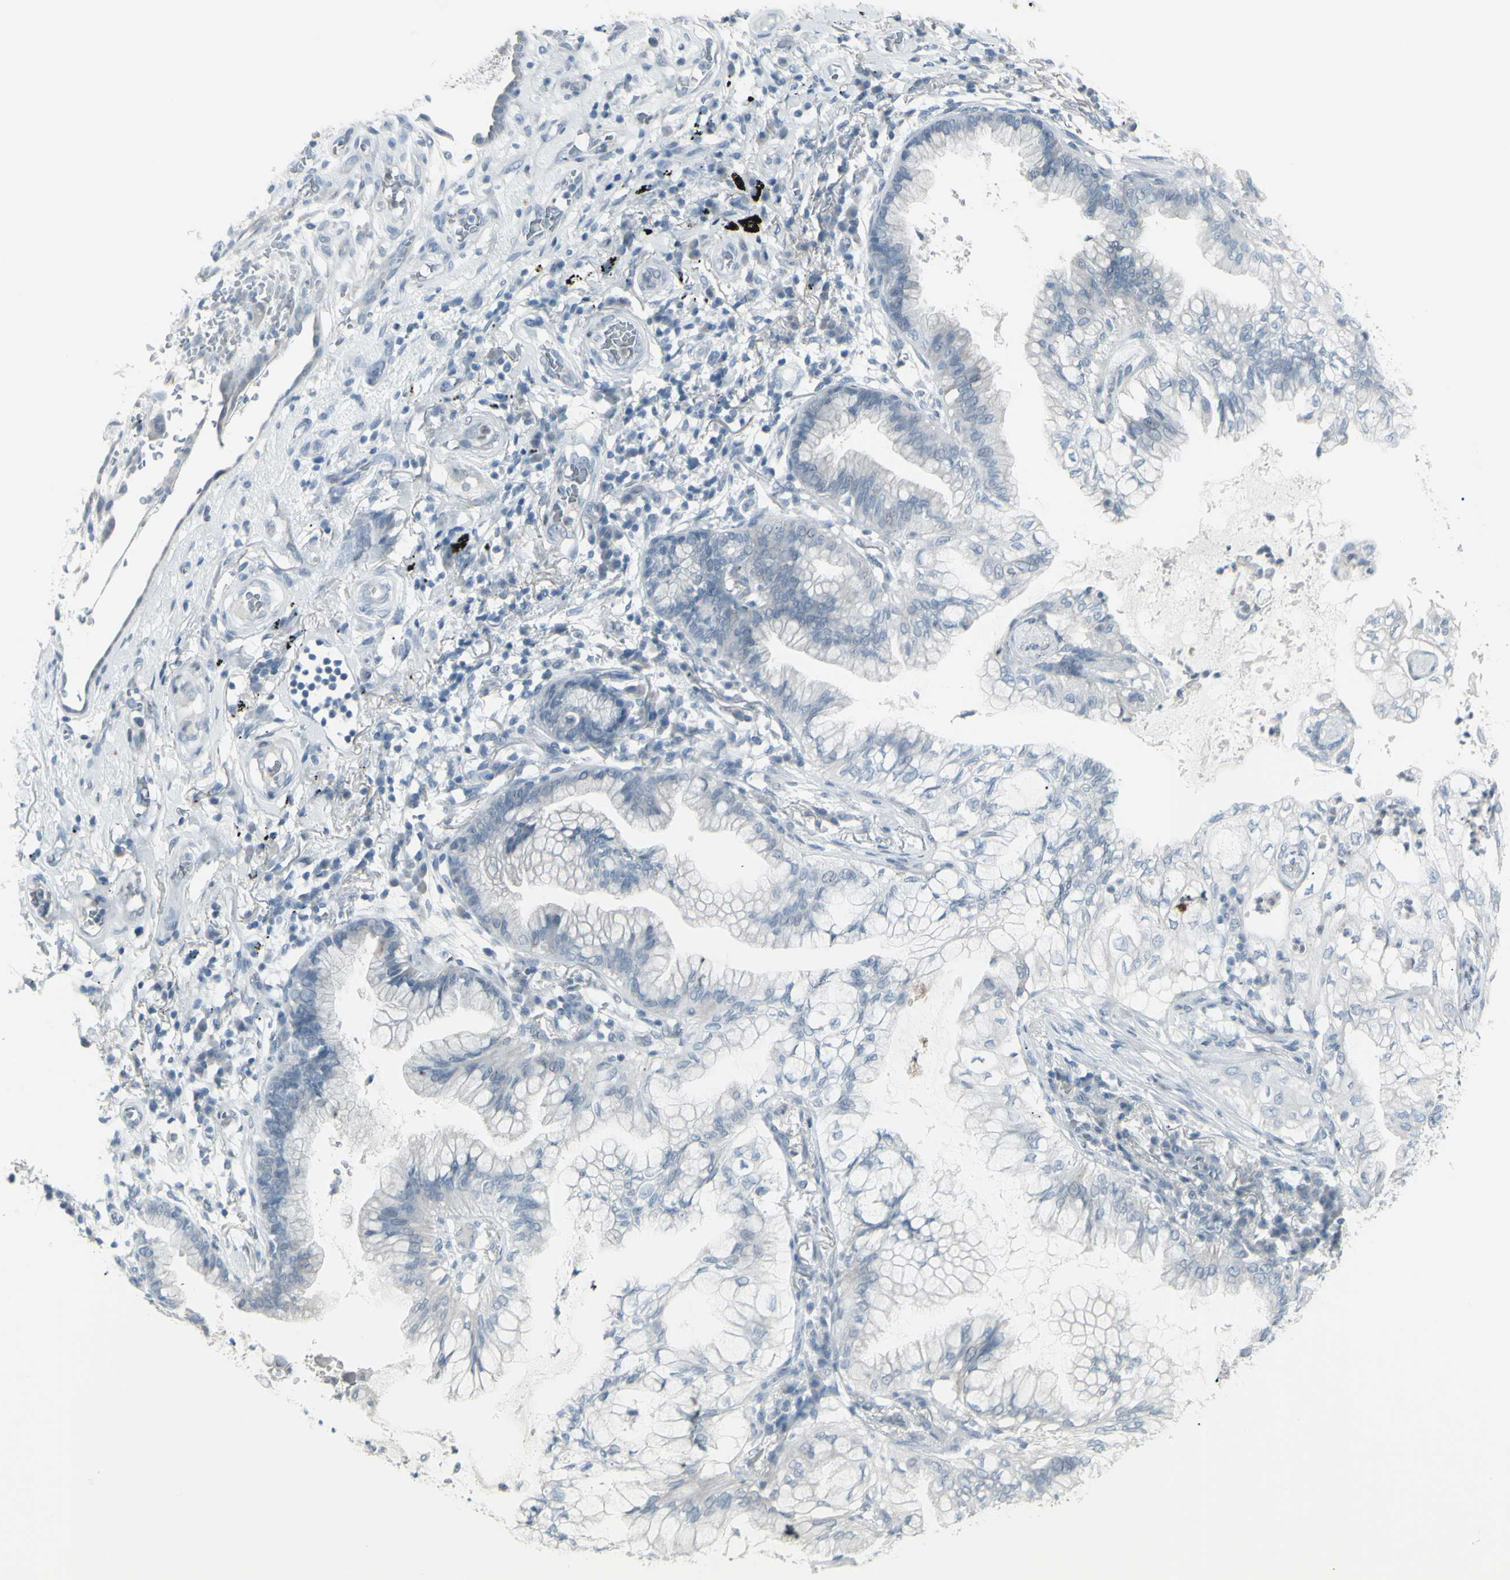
{"staining": {"intensity": "negative", "quantity": "none", "location": "none"}, "tissue": "lung cancer", "cell_type": "Tumor cells", "image_type": "cancer", "snomed": [{"axis": "morphology", "description": "Adenocarcinoma, NOS"}, {"axis": "topography", "description": "Lung"}], "caption": "High power microscopy image of an immunohistochemistry (IHC) photomicrograph of lung cancer, revealing no significant positivity in tumor cells.", "gene": "RAB3A", "patient": {"sex": "female", "age": 70}}